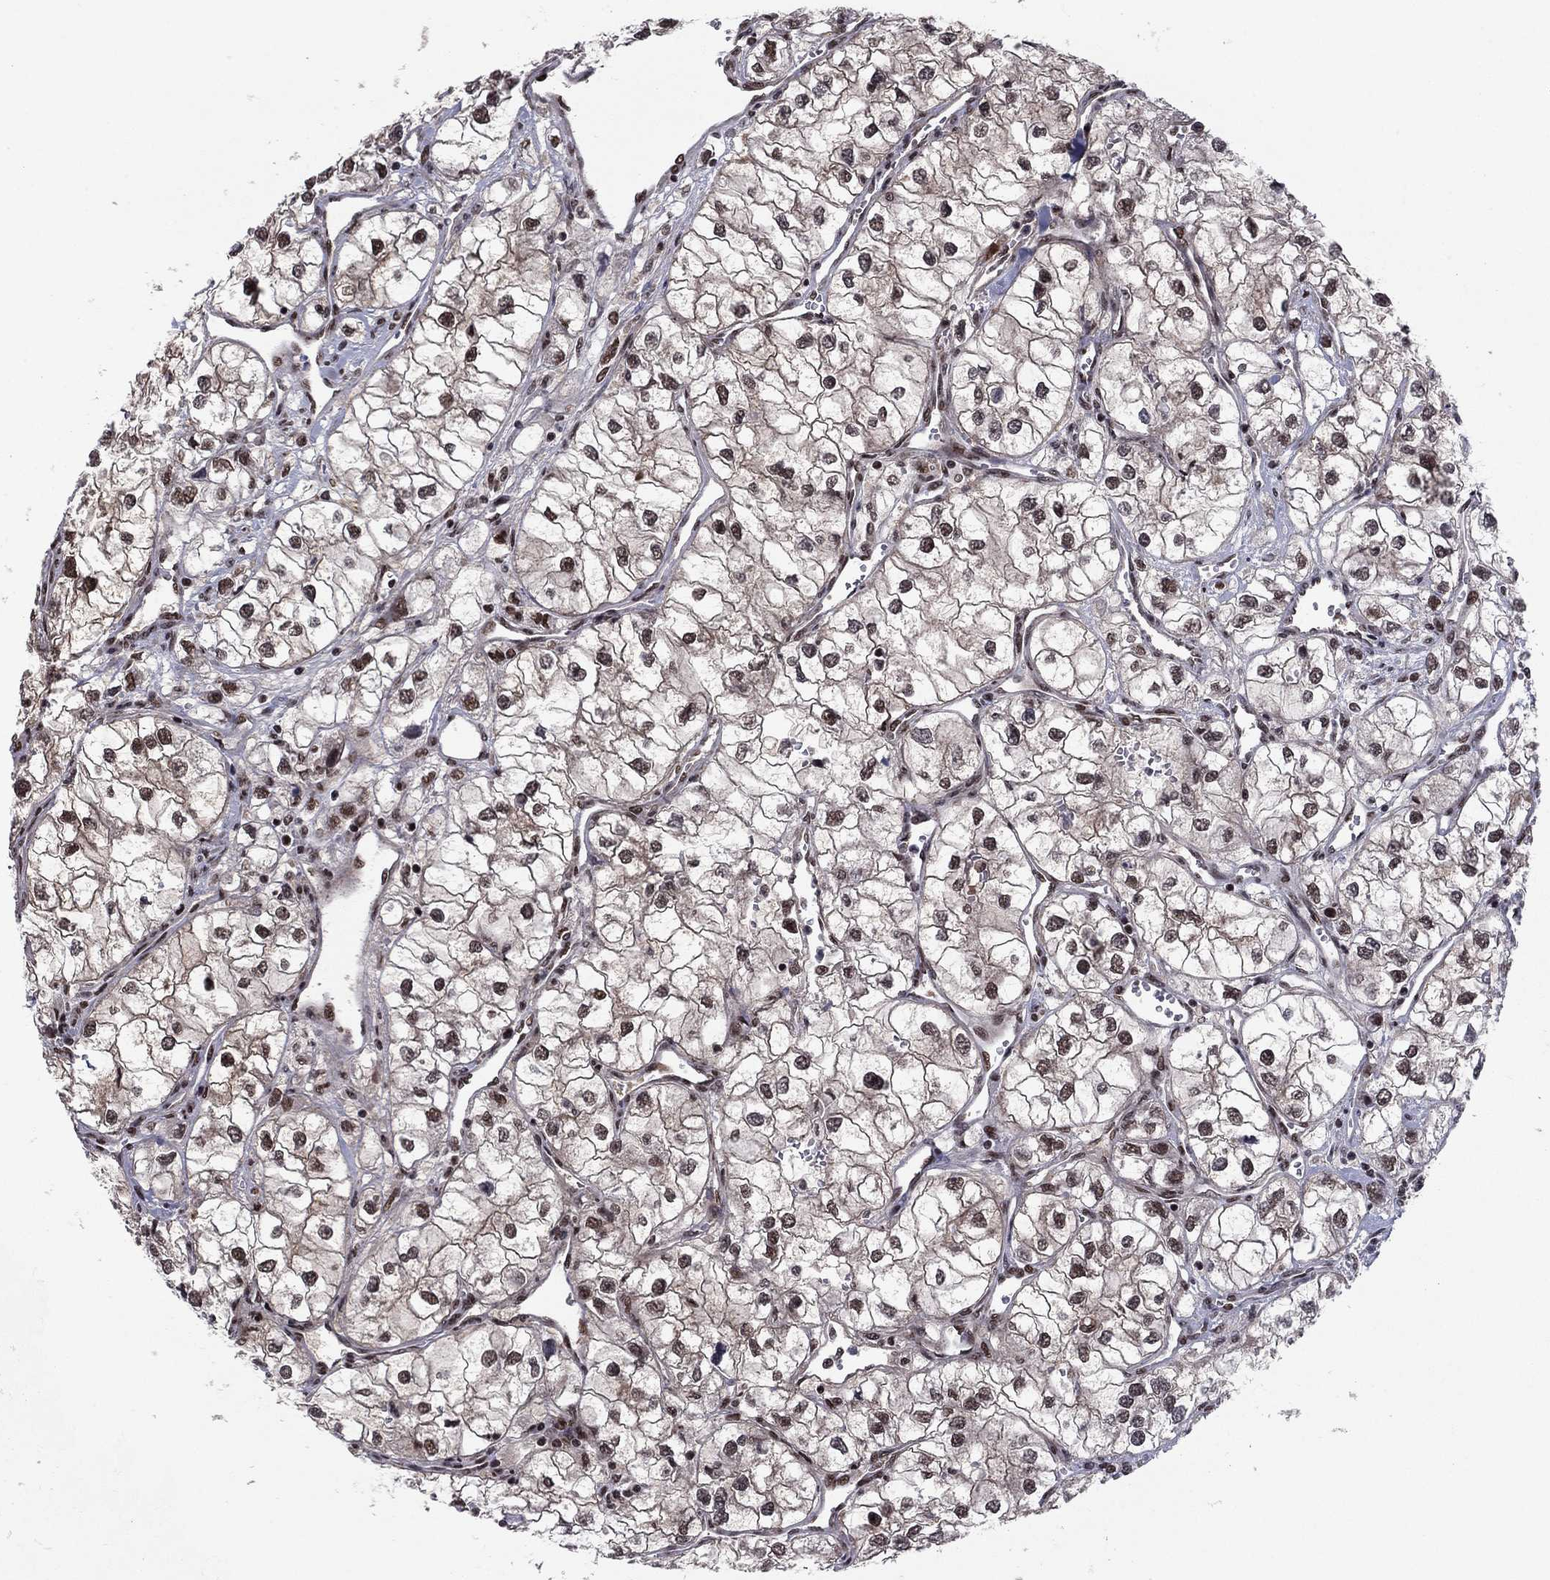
{"staining": {"intensity": "strong", "quantity": "<25%", "location": "nuclear"}, "tissue": "renal cancer", "cell_type": "Tumor cells", "image_type": "cancer", "snomed": [{"axis": "morphology", "description": "Adenocarcinoma, NOS"}, {"axis": "topography", "description": "Kidney"}], "caption": "Strong nuclear expression is seen in about <25% of tumor cells in adenocarcinoma (renal).", "gene": "USP54", "patient": {"sex": "male", "age": 59}}